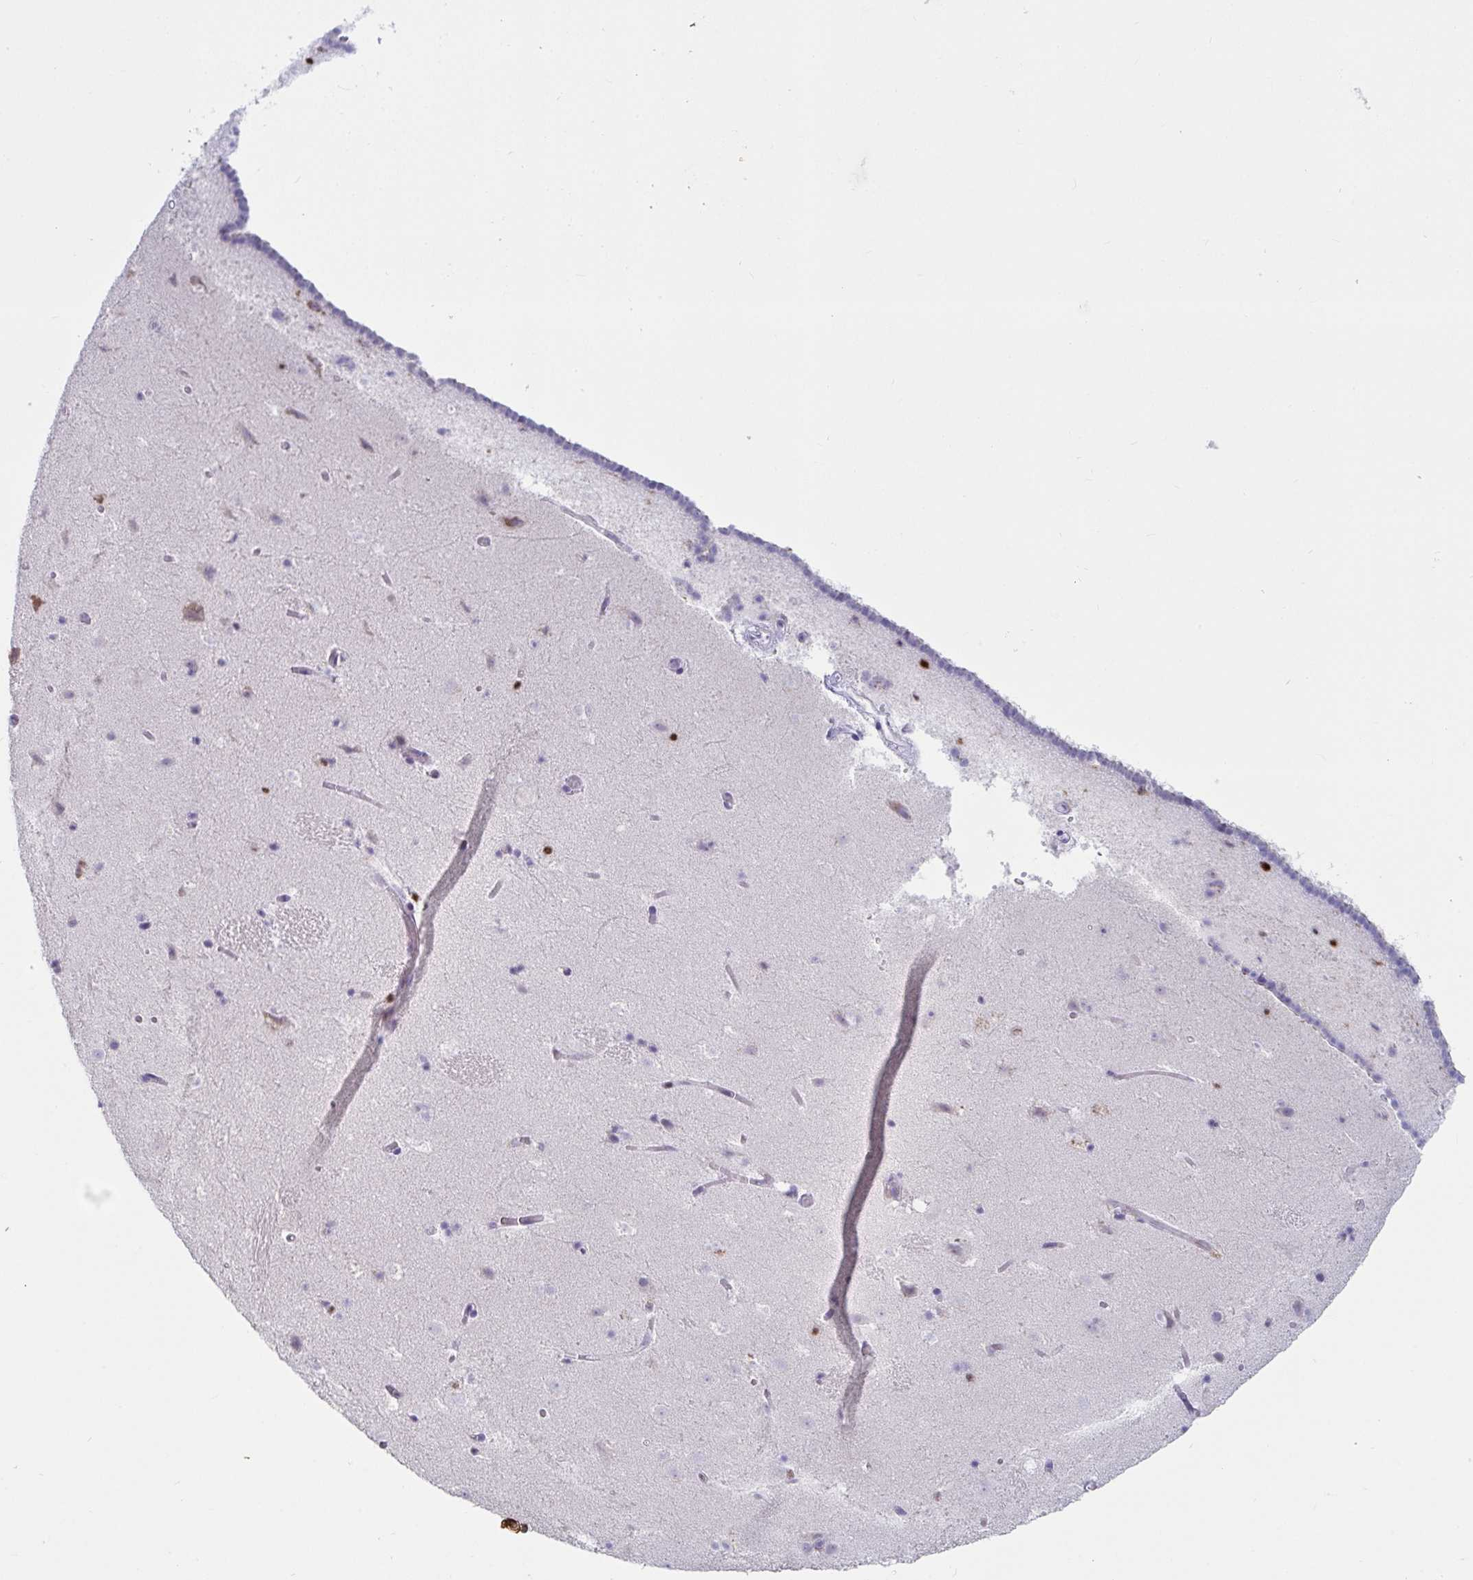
{"staining": {"intensity": "negative", "quantity": "none", "location": "none"}, "tissue": "caudate", "cell_type": "Glial cells", "image_type": "normal", "snomed": [{"axis": "morphology", "description": "Normal tissue, NOS"}, {"axis": "topography", "description": "Lateral ventricle wall"}], "caption": "Image shows no significant protein expression in glial cells of unremarkable caudate.", "gene": "ZNF586", "patient": {"sex": "male", "age": 37}}